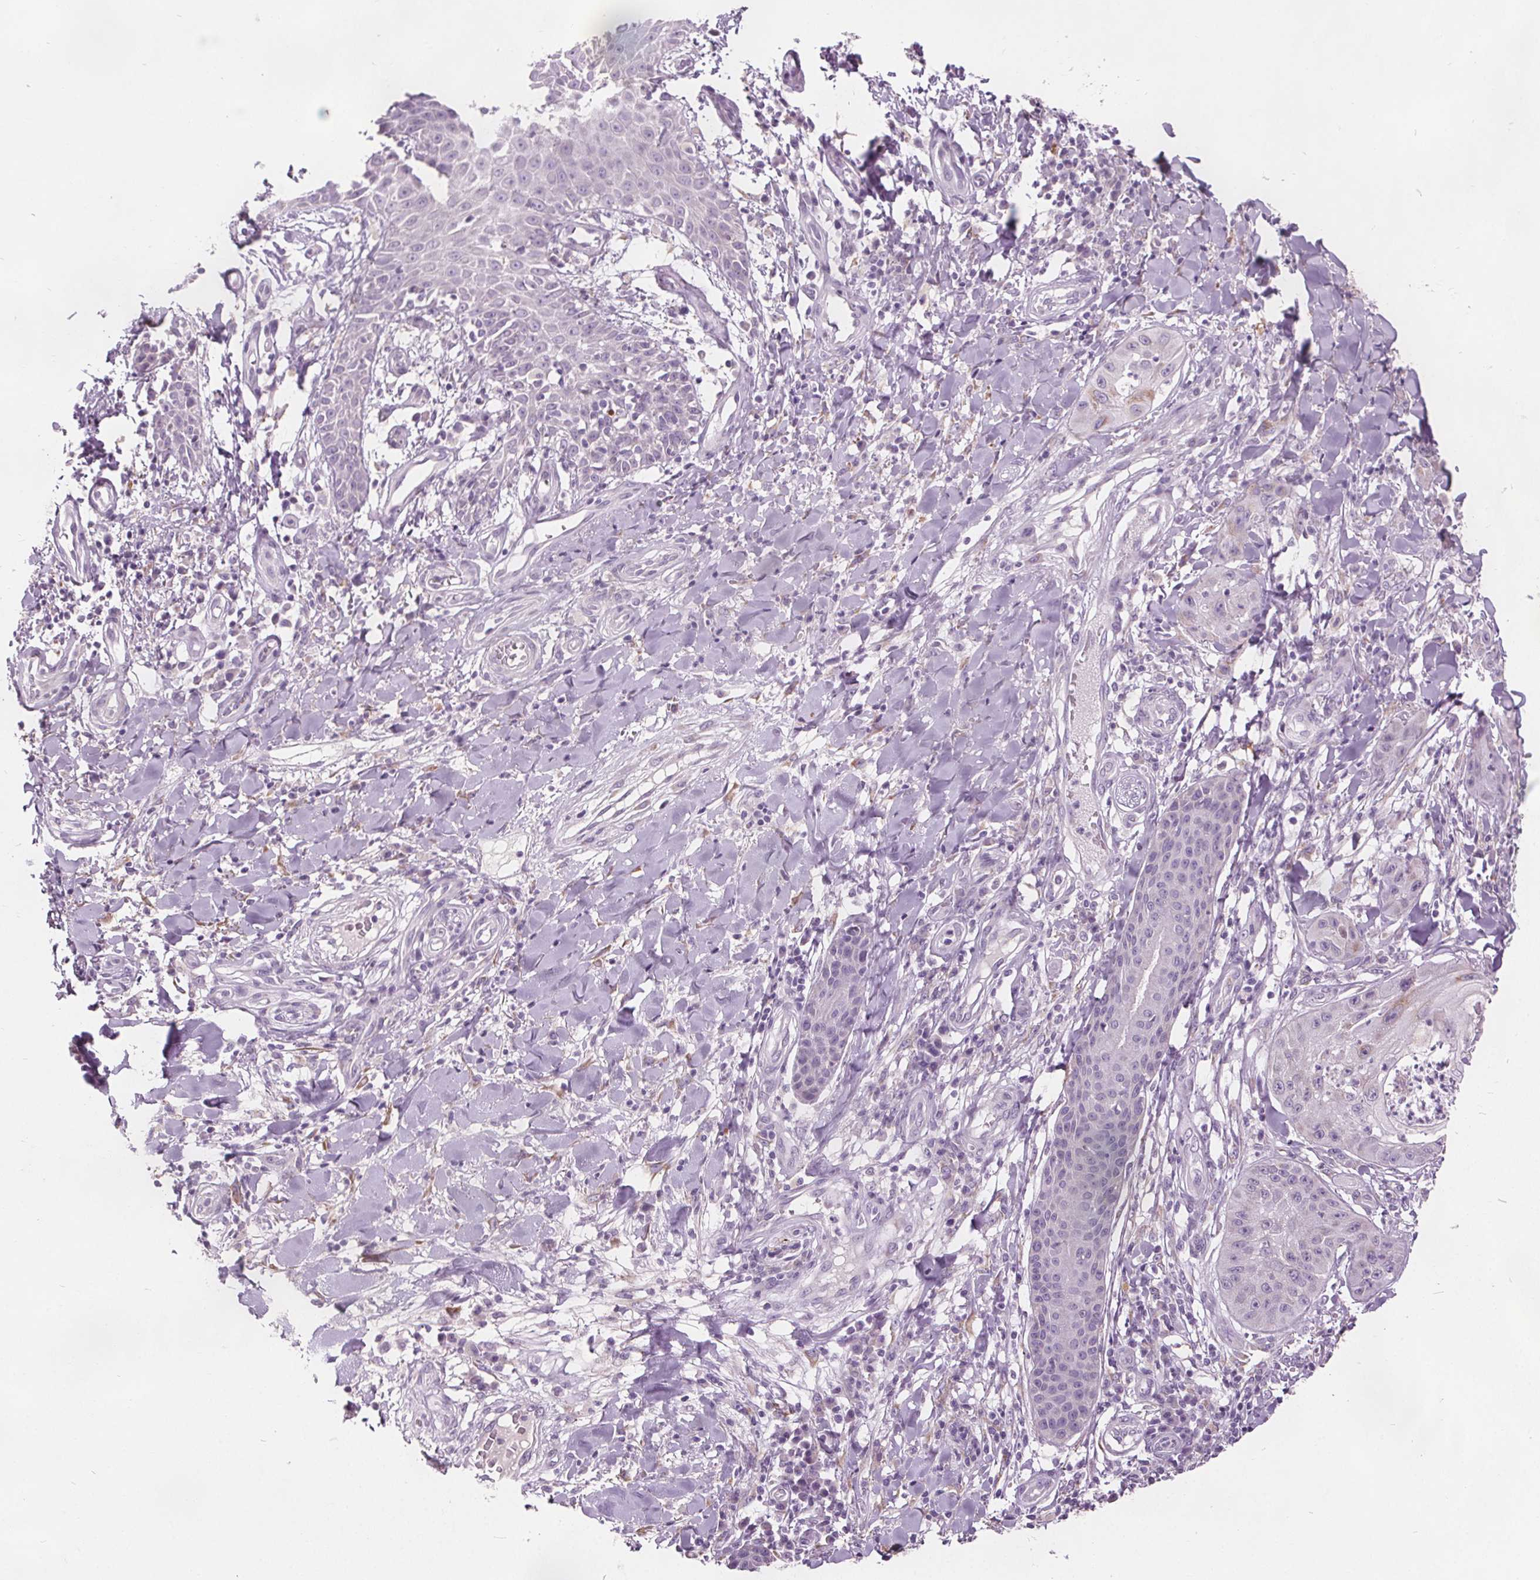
{"staining": {"intensity": "negative", "quantity": "none", "location": "none"}, "tissue": "skin cancer", "cell_type": "Tumor cells", "image_type": "cancer", "snomed": [{"axis": "morphology", "description": "Squamous cell carcinoma, NOS"}, {"axis": "topography", "description": "Skin"}], "caption": "This is a micrograph of immunohistochemistry (IHC) staining of skin cancer (squamous cell carcinoma), which shows no positivity in tumor cells.", "gene": "ACOX2", "patient": {"sex": "male", "age": 70}}